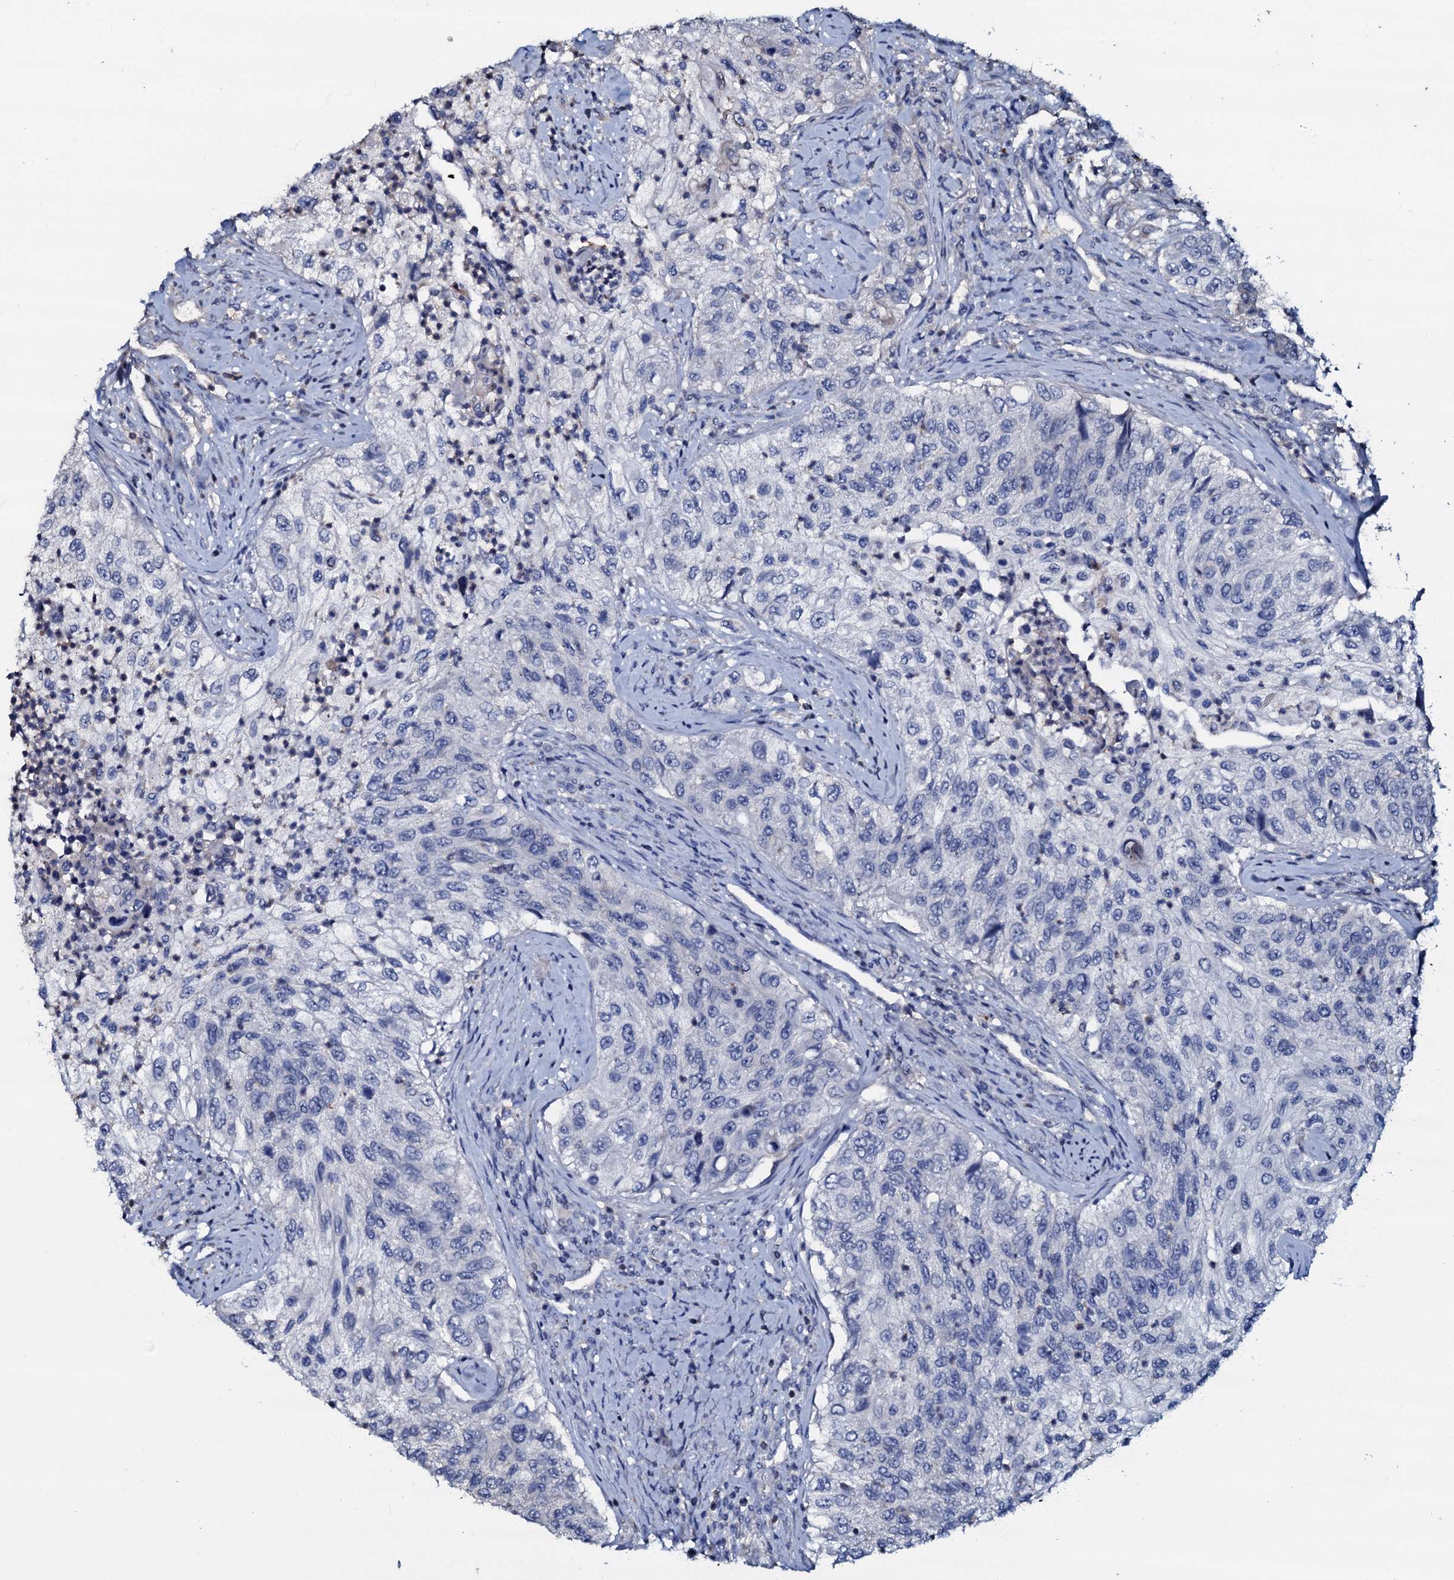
{"staining": {"intensity": "negative", "quantity": "none", "location": "none"}, "tissue": "urothelial cancer", "cell_type": "Tumor cells", "image_type": "cancer", "snomed": [{"axis": "morphology", "description": "Urothelial carcinoma, High grade"}, {"axis": "topography", "description": "Urinary bladder"}], "caption": "Human urothelial cancer stained for a protein using immunohistochemistry (IHC) shows no expression in tumor cells.", "gene": "CPNE2", "patient": {"sex": "female", "age": 60}}